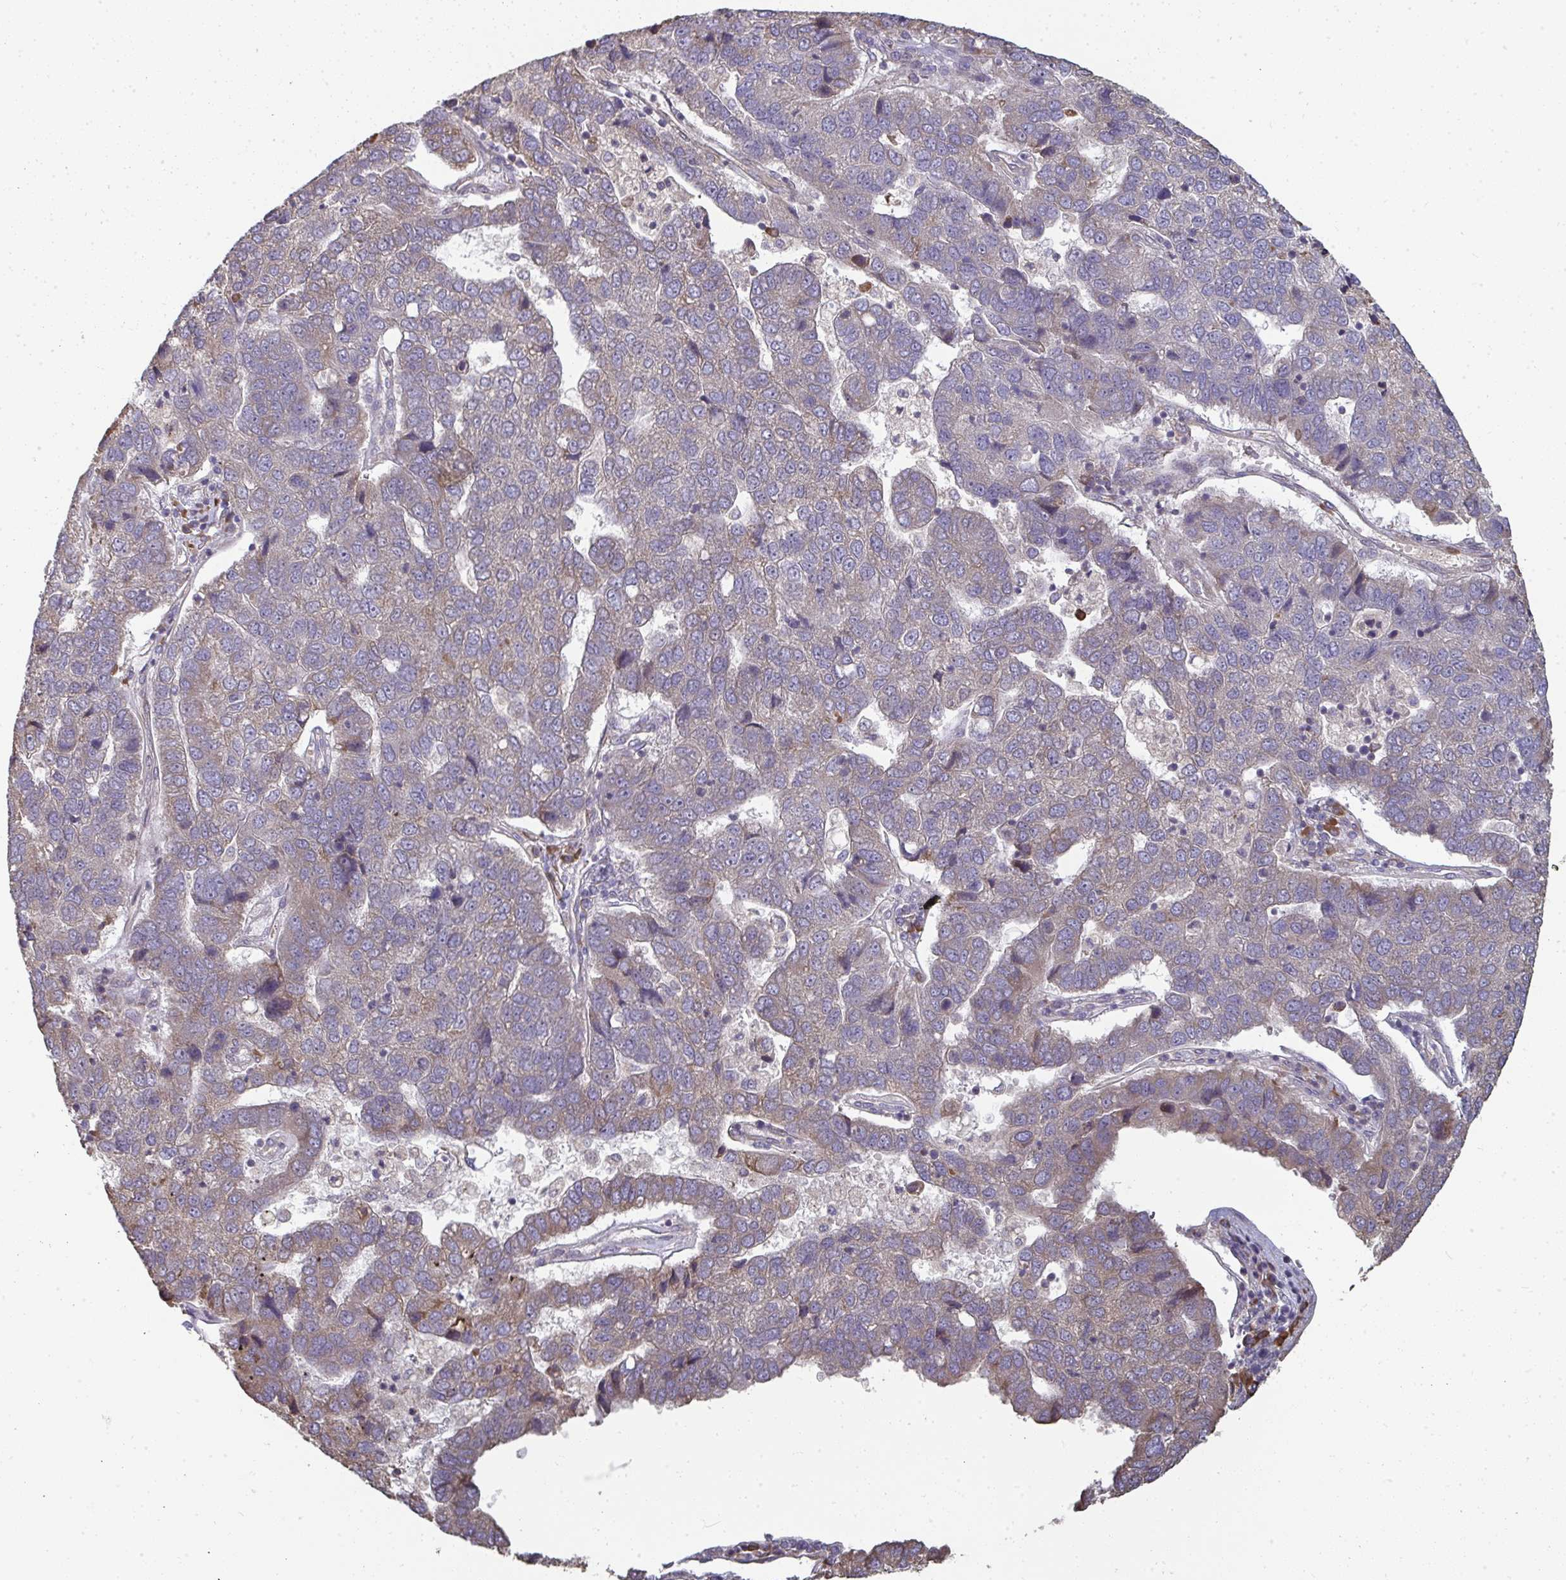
{"staining": {"intensity": "weak", "quantity": "25%-75%", "location": "cytoplasmic/membranous"}, "tissue": "pancreatic cancer", "cell_type": "Tumor cells", "image_type": "cancer", "snomed": [{"axis": "morphology", "description": "Adenocarcinoma, NOS"}, {"axis": "topography", "description": "Pancreas"}], "caption": "DAB immunohistochemical staining of pancreatic cancer (adenocarcinoma) demonstrates weak cytoplasmic/membranous protein expression in about 25%-75% of tumor cells.", "gene": "ZFYVE28", "patient": {"sex": "female", "age": 61}}